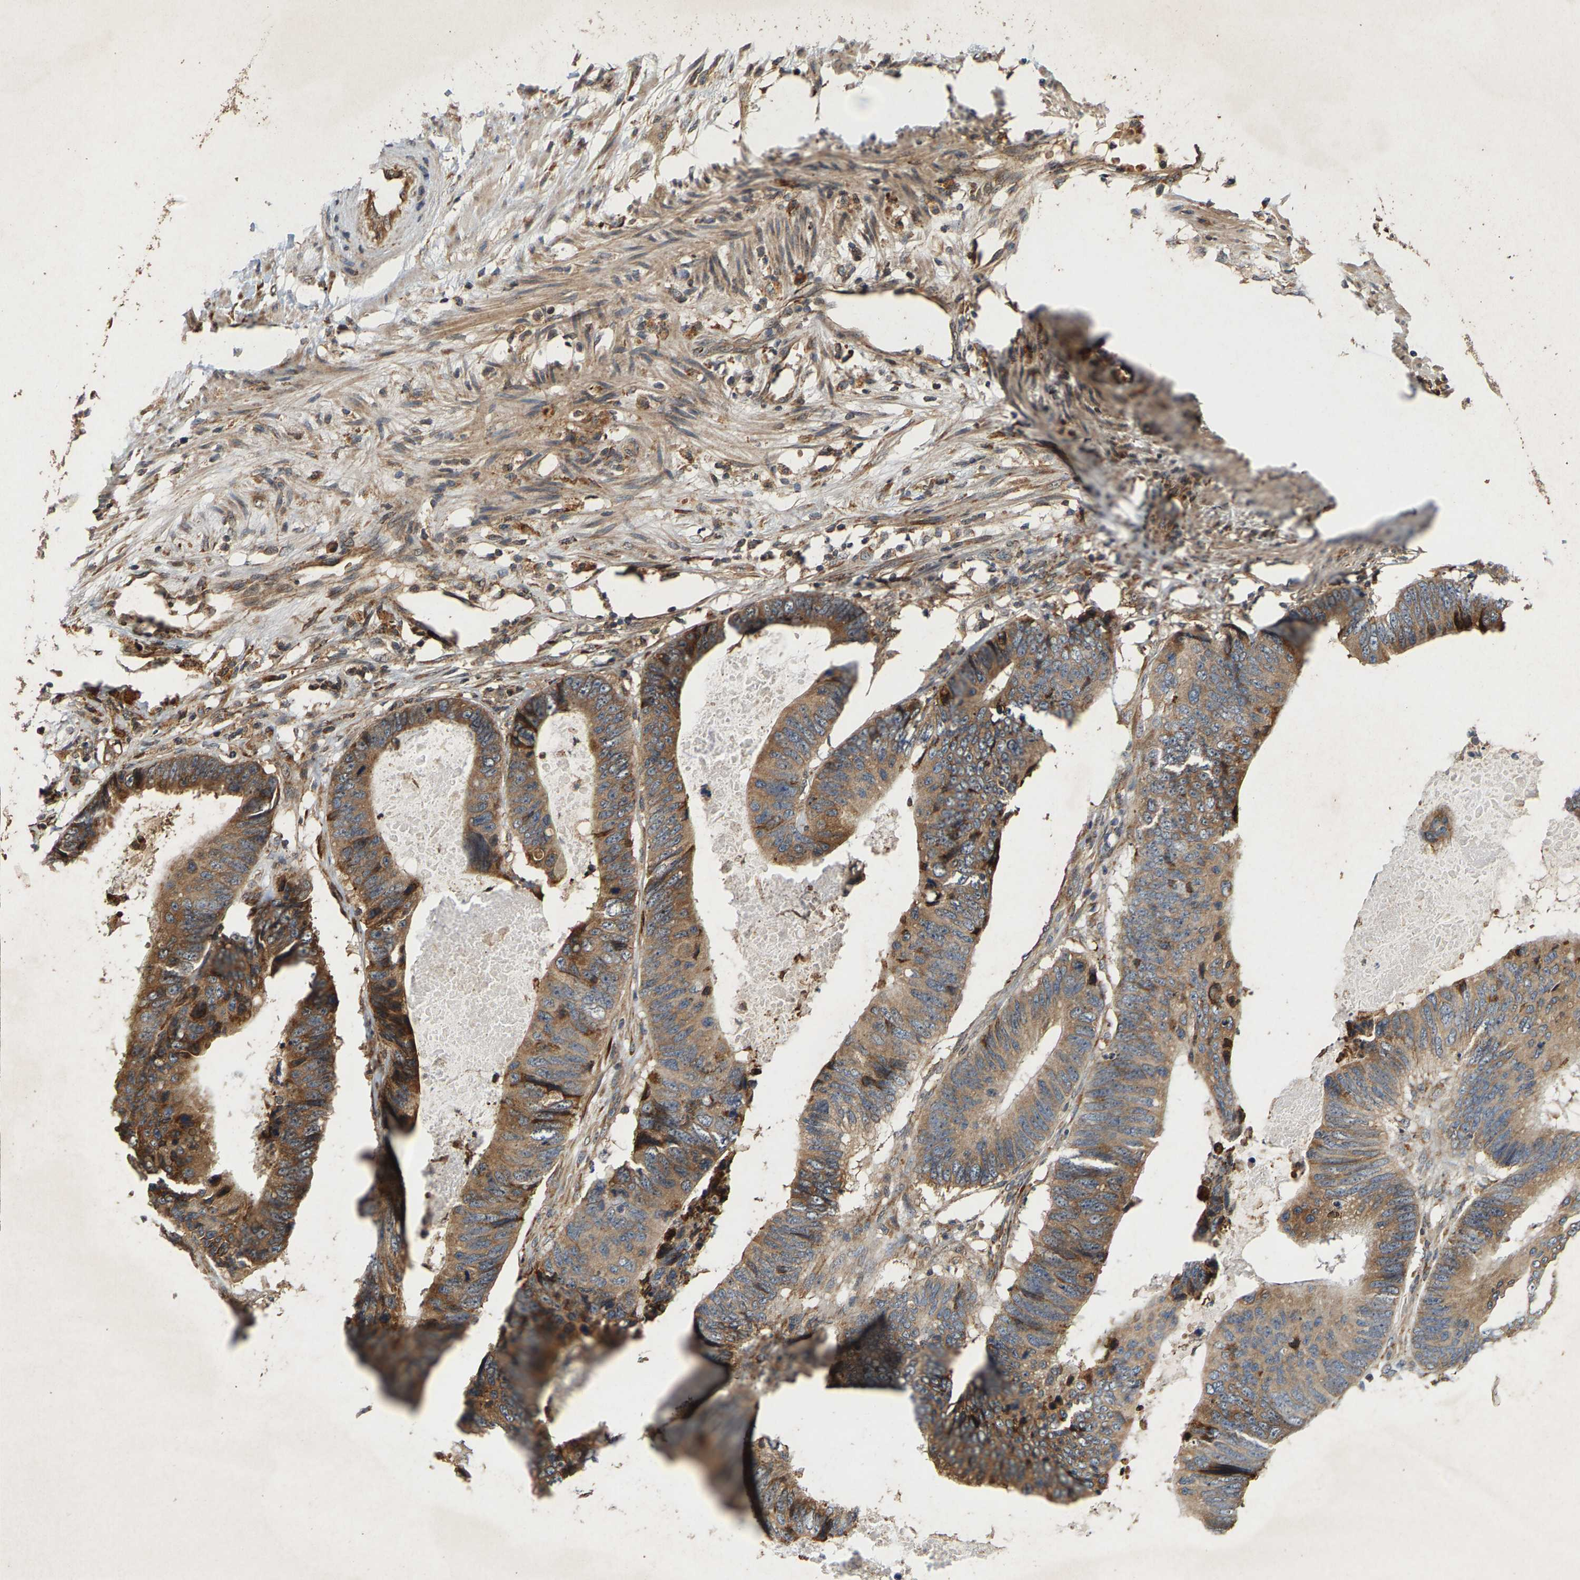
{"staining": {"intensity": "moderate", "quantity": ">75%", "location": "cytoplasmic/membranous"}, "tissue": "colorectal cancer", "cell_type": "Tumor cells", "image_type": "cancer", "snomed": [{"axis": "morphology", "description": "Adenocarcinoma, NOS"}, {"axis": "topography", "description": "Colon"}], "caption": "High-power microscopy captured an immunohistochemistry image of colorectal cancer (adenocarcinoma), revealing moderate cytoplasmic/membranous expression in about >75% of tumor cells.", "gene": "CIDEC", "patient": {"sex": "male", "age": 56}}